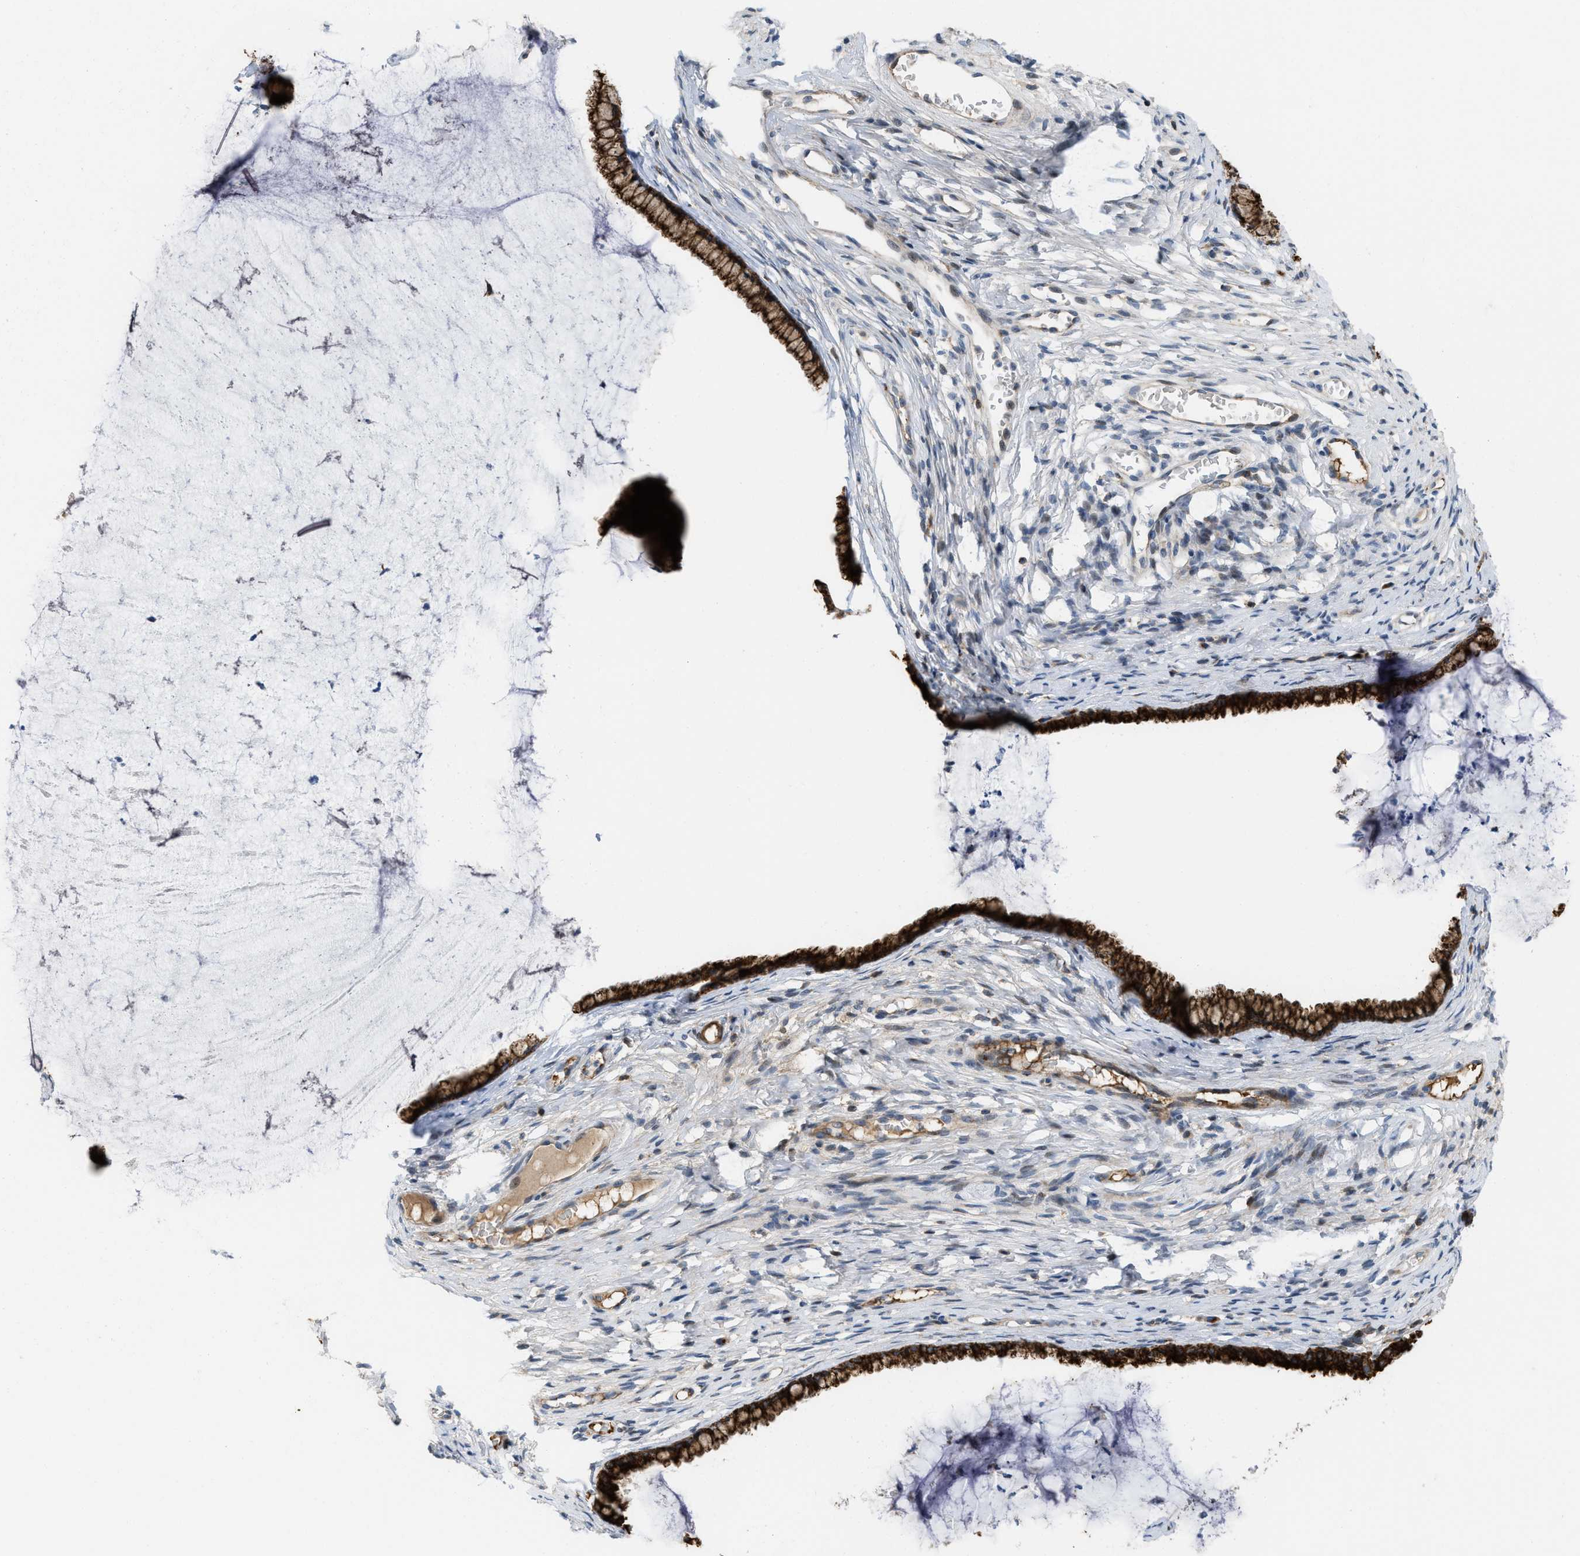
{"staining": {"intensity": "strong", "quantity": ">75%", "location": "cytoplasmic/membranous"}, "tissue": "cervix", "cell_type": "Glandular cells", "image_type": "normal", "snomed": [{"axis": "morphology", "description": "Normal tissue, NOS"}, {"axis": "topography", "description": "Cervix"}], "caption": "Immunohistochemistry (IHC) histopathology image of normal human cervix stained for a protein (brown), which displays high levels of strong cytoplasmic/membranous staining in about >75% of glandular cells.", "gene": "DIPK1A", "patient": {"sex": "female", "age": 77}}